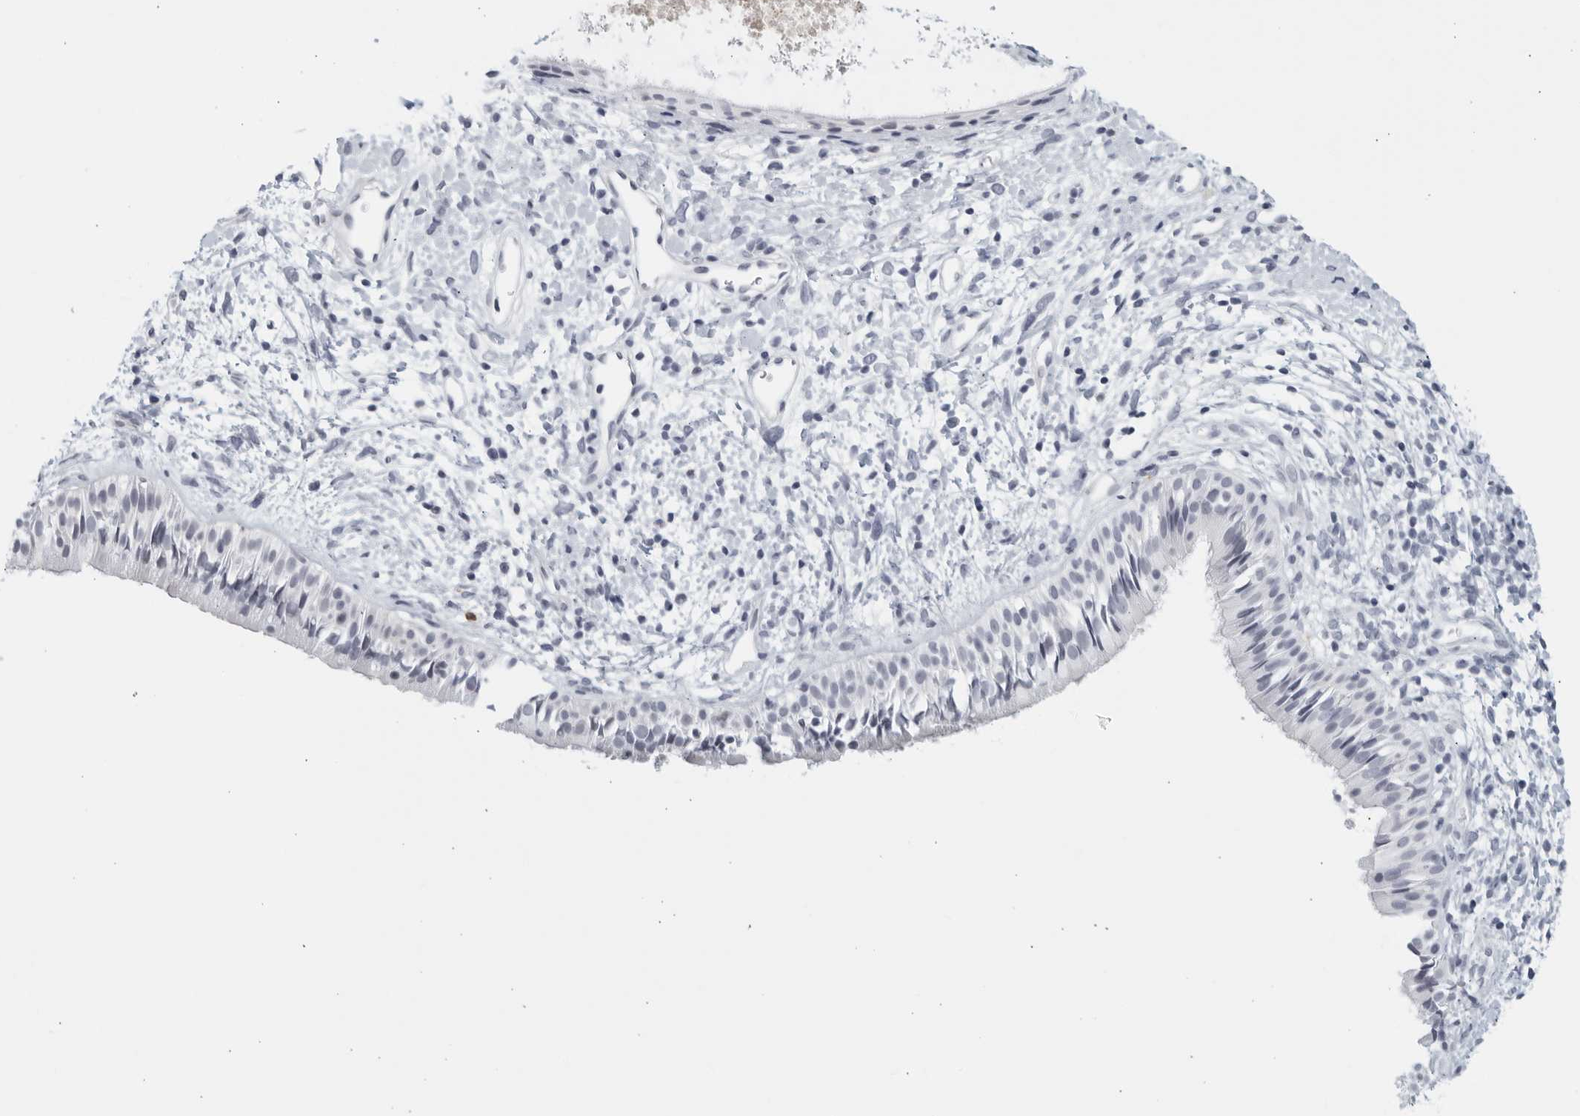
{"staining": {"intensity": "negative", "quantity": "none", "location": "none"}, "tissue": "nasopharynx", "cell_type": "Respiratory epithelial cells", "image_type": "normal", "snomed": [{"axis": "morphology", "description": "Normal tissue, NOS"}, {"axis": "topography", "description": "Nasopharynx"}], "caption": "A photomicrograph of nasopharynx stained for a protein reveals no brown staining in respiratory epithelial cells.", "gene": "KLK7", "patient": {"sex": "male", "age": 22}}